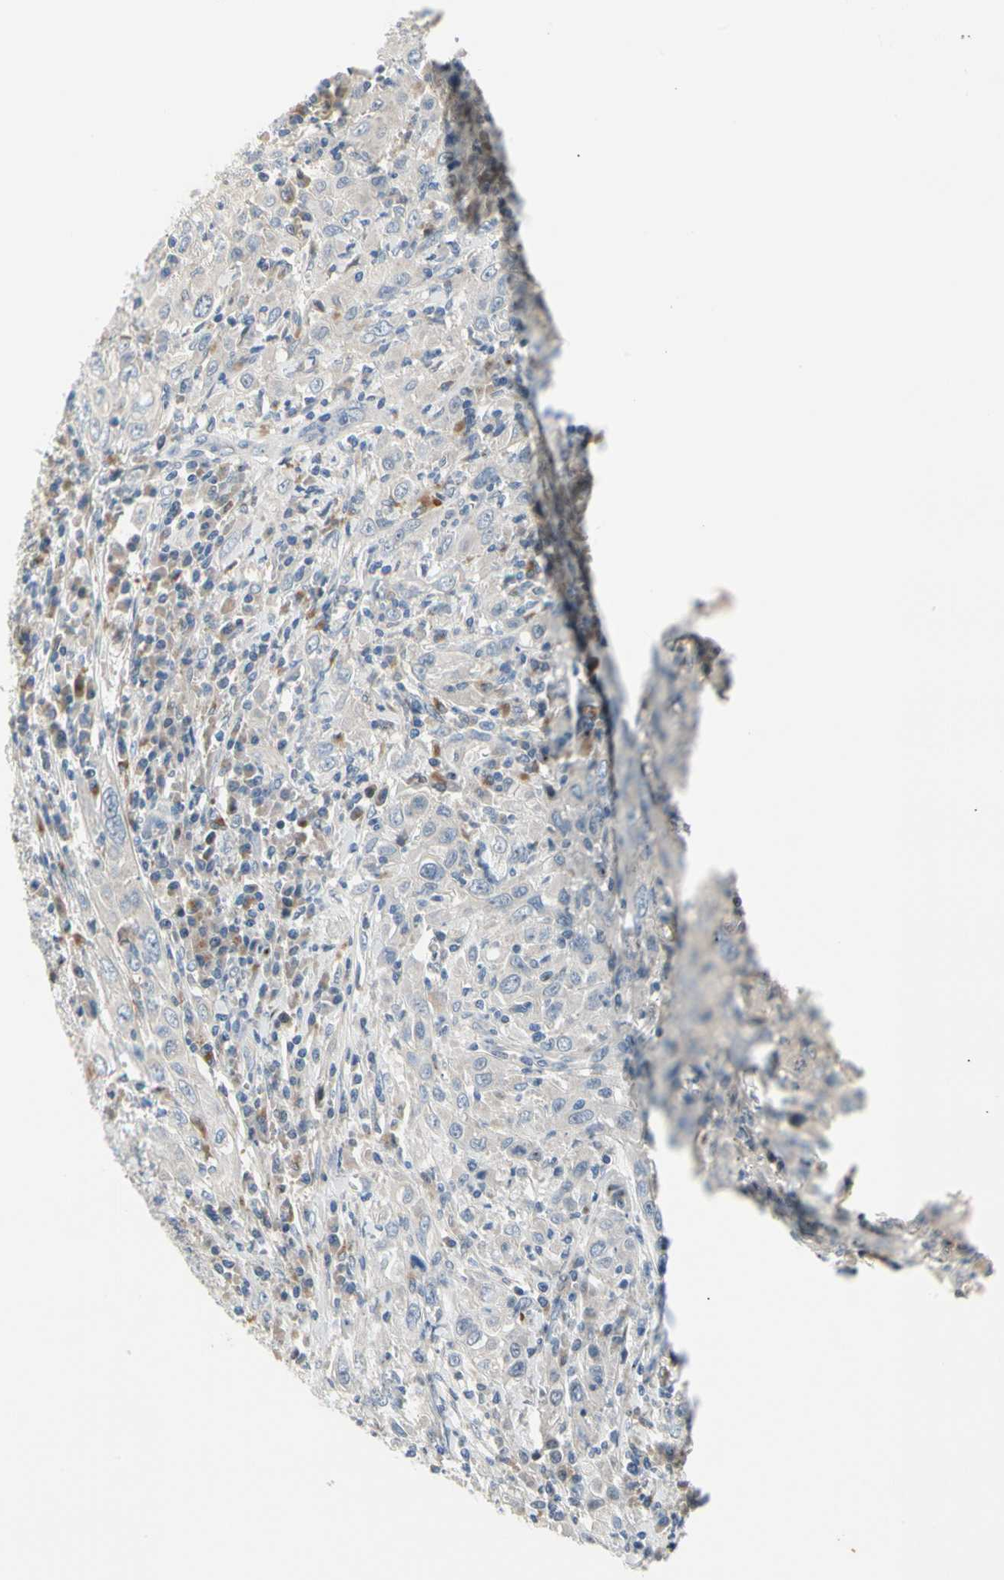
{"staining": {"intensity": "negative", "quantity": "none", "location": "none"}, "tissue": "cervical cancer", "cell_type": "Tumor cells", "image_type": "cancer", "snomed": [{"axis": "morphology", "description": "Squamous cell carcinoma, NOS"}, {"axis": "topography", "description": "Cervix"}], "caption": "Immunohistochemistry histopathology image of human cervical cancer stained for a protein (brown), which displays no positivity in tumor cells.", "gene": "NFASC", "patient": {"sex": "female", "age": 46}}